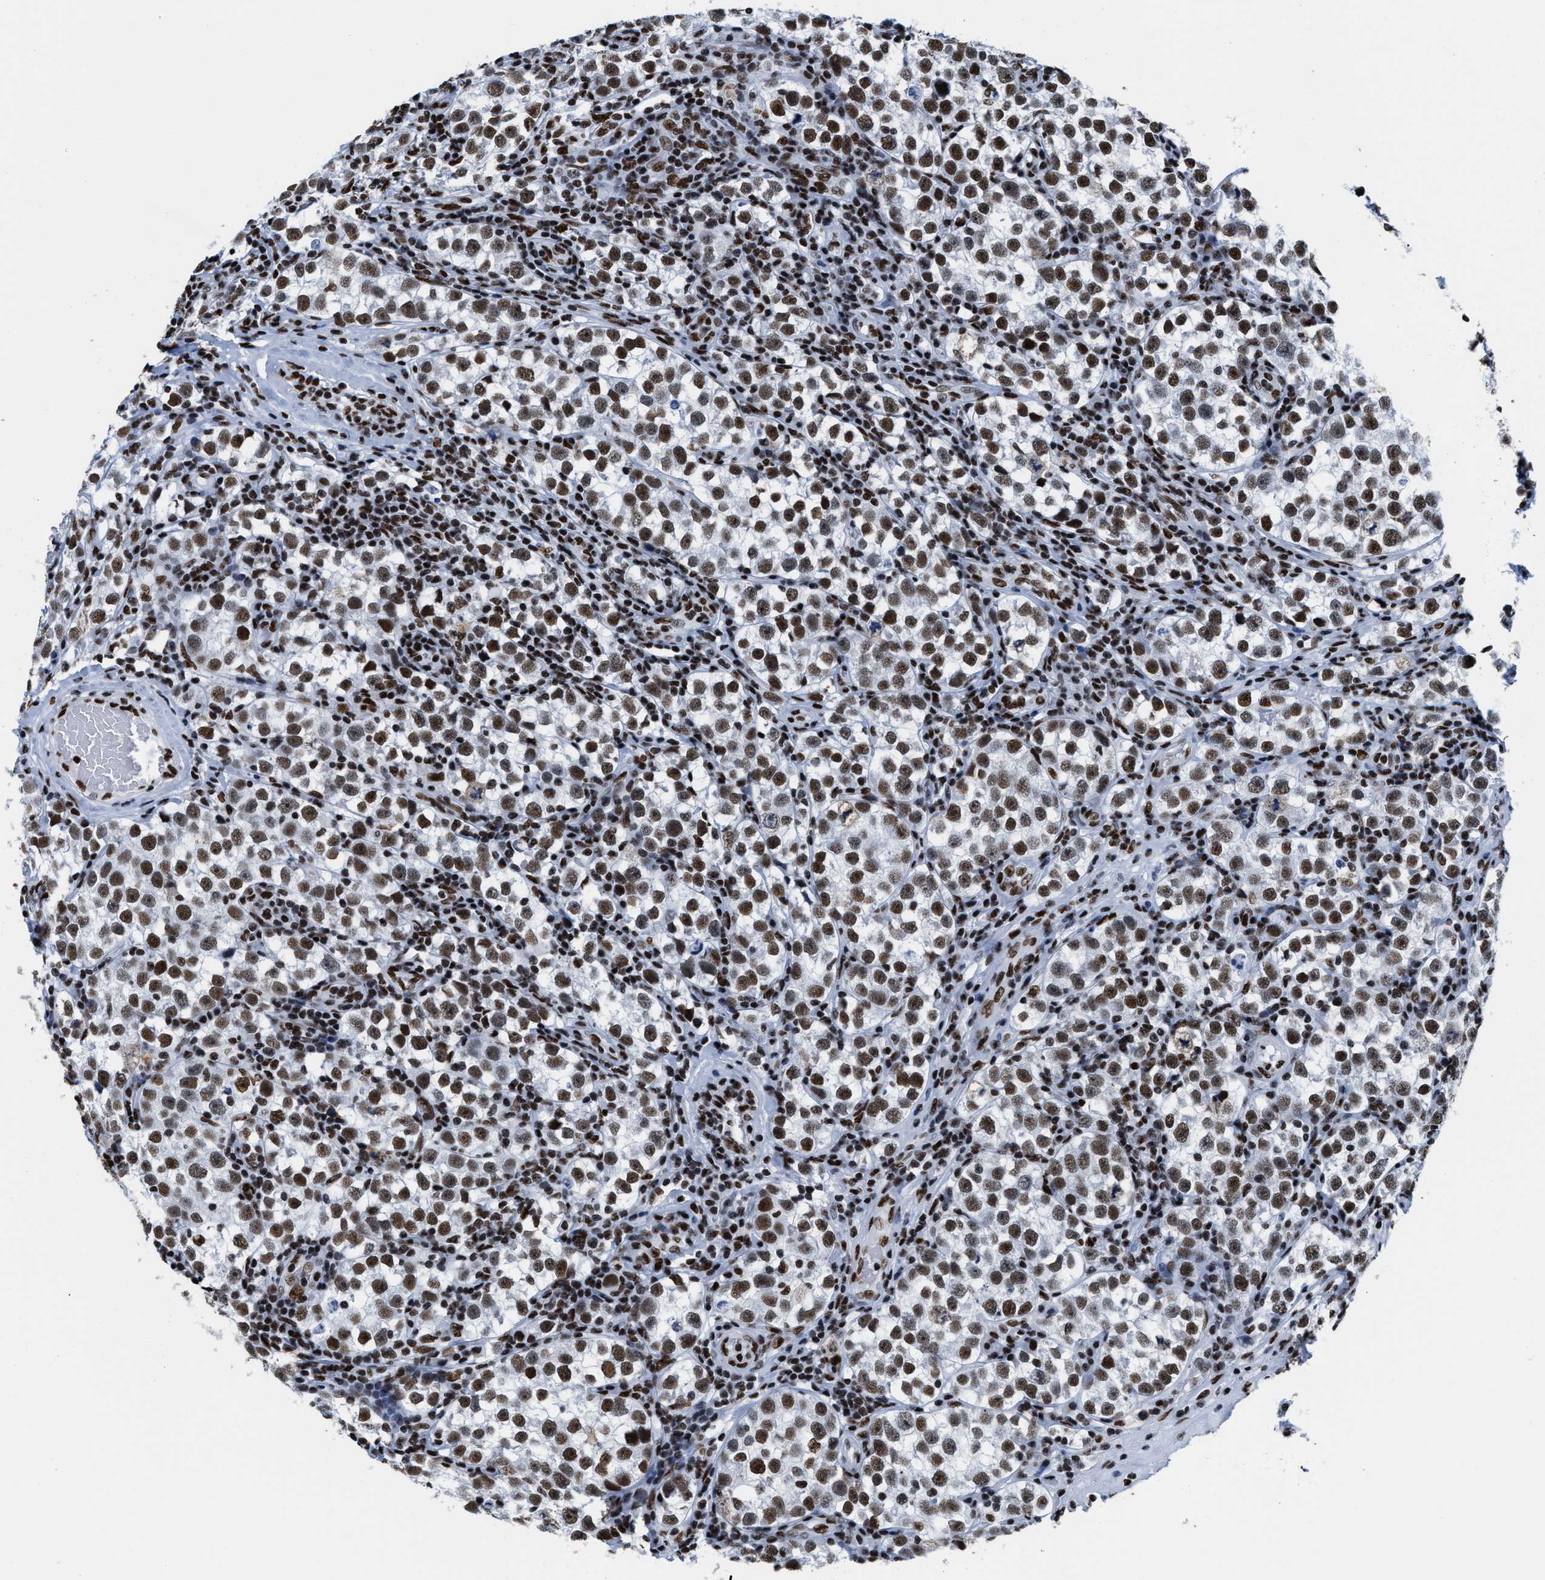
{"staining": {"intensity": "moderate", "quantity": ">75%", "location": "nuclear"}, "tissue": "testis cancer", "cell_type": "Tumor cells", "image_type": "cancer", "snomed": [{"axis": "morphology", "description": "Normal tissue, NOS"}, {"axis": "morphology", "description": "Seminoma, NOS"}, {"axis": "topography", "description": "Testis"}], "caption": "A photomicrograph of human seminoma (testis) stained for a protein displays moderate nuclear brown staining in tumor cells. (DAB (3,3'-diaminobenzidine) IHC with brightfield microscopy, high magnification).", "gene": "SMARCC2", "patient": {"sex": "male", "age": 43}}